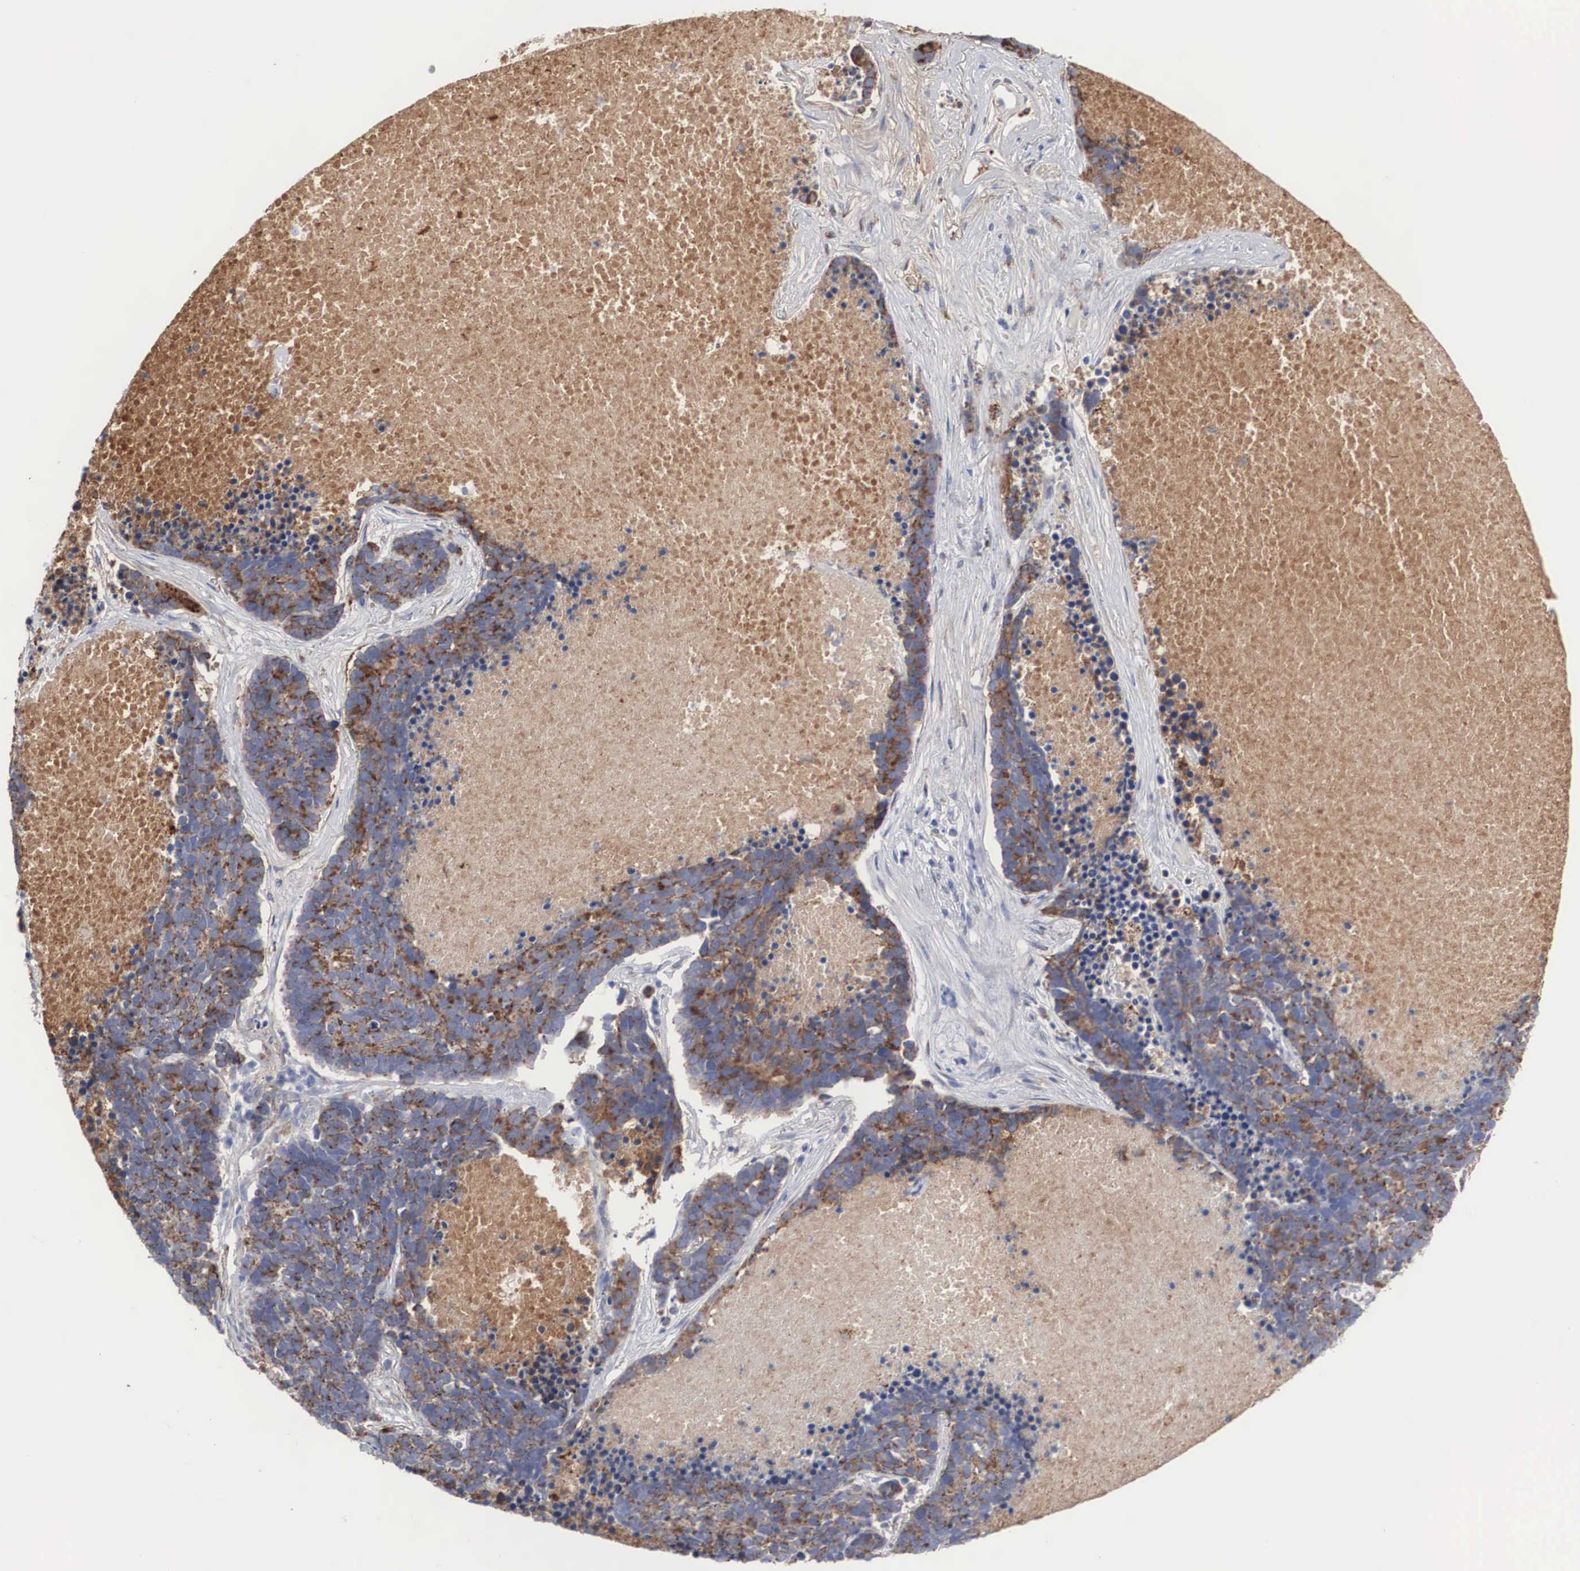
{"staining": {"intensity": "strong", "quantity": ">75%", "location": "cytoplasmic/membranous"}, "tissue": "lung cancer", "cell_type": "Tumor cells", "image_type": "cancer", "snomed": [{"axis": "morphology", "description": "Neoplasm, malignant, NOS"}, {"axis": "topography", "description": "Lung"}], "caption": "There is high levels of strong cytoplasmic/membranous expression in tumor cells of lung neoplasm (malignant), as demonstrated by immunohistochemical staining (brown color).", "gene": "LGALS3BP", "patient": {"sex": "female", "age": 75}}